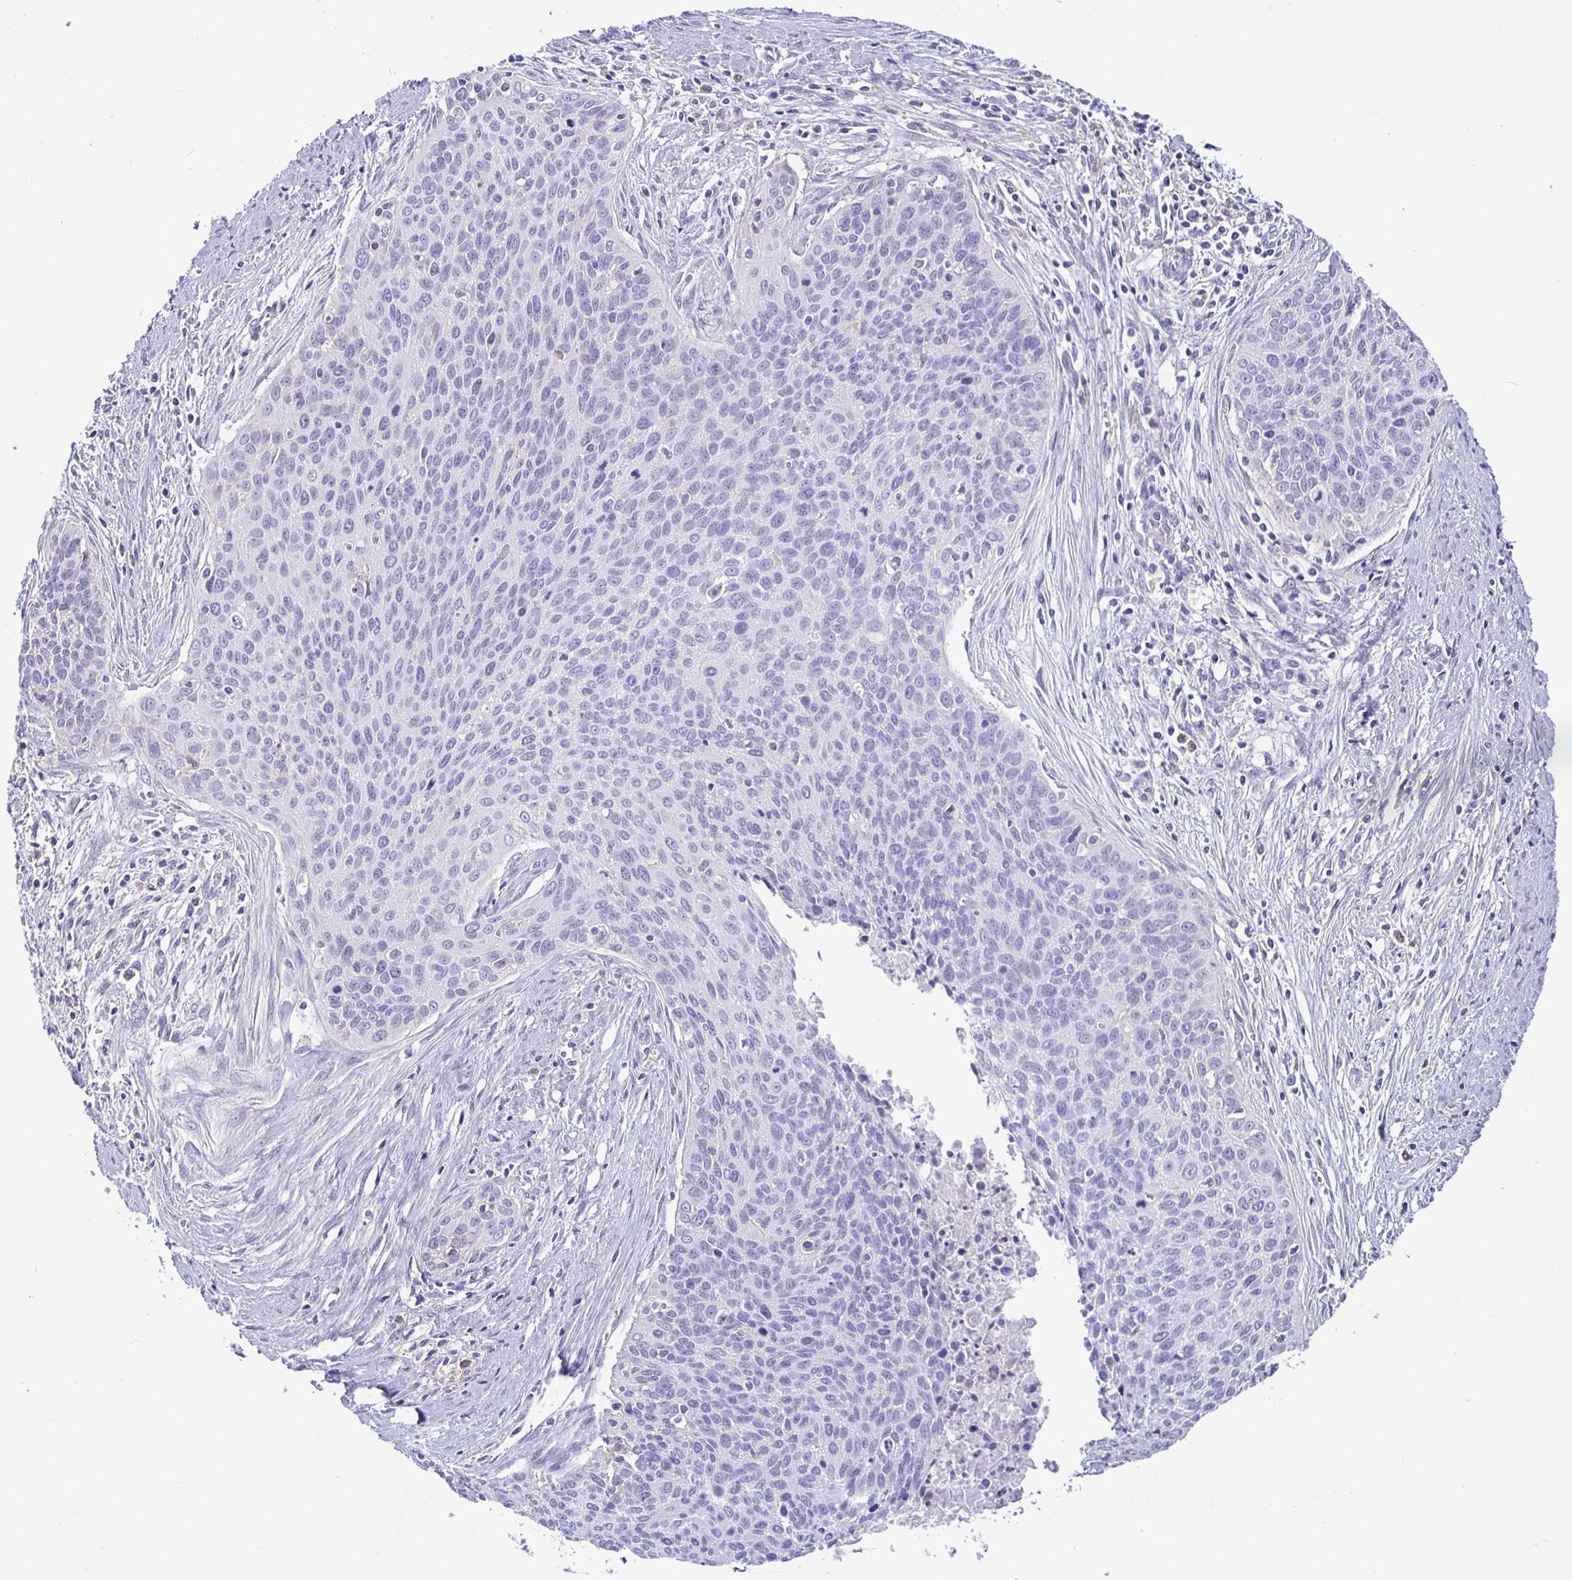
{"staining": {"intensity": "negative", "quantity": "none", "location": "none"}, "tissue": "cervical cancer", "cell_type": "Tumor cells", "image_type": "cancer", "snomed": [{"axis": "morphology", "description": "Squamous cell carcinoma, NOS"}, {"axis": "topography", "description": "Cervix"}], "caption": "A photomicrograph of human squamous cell carcinoma (cervical) is negative for staining in tumor cells.", "gene": "SIRPA", "patient": {"sex": "female", "age": 55}}